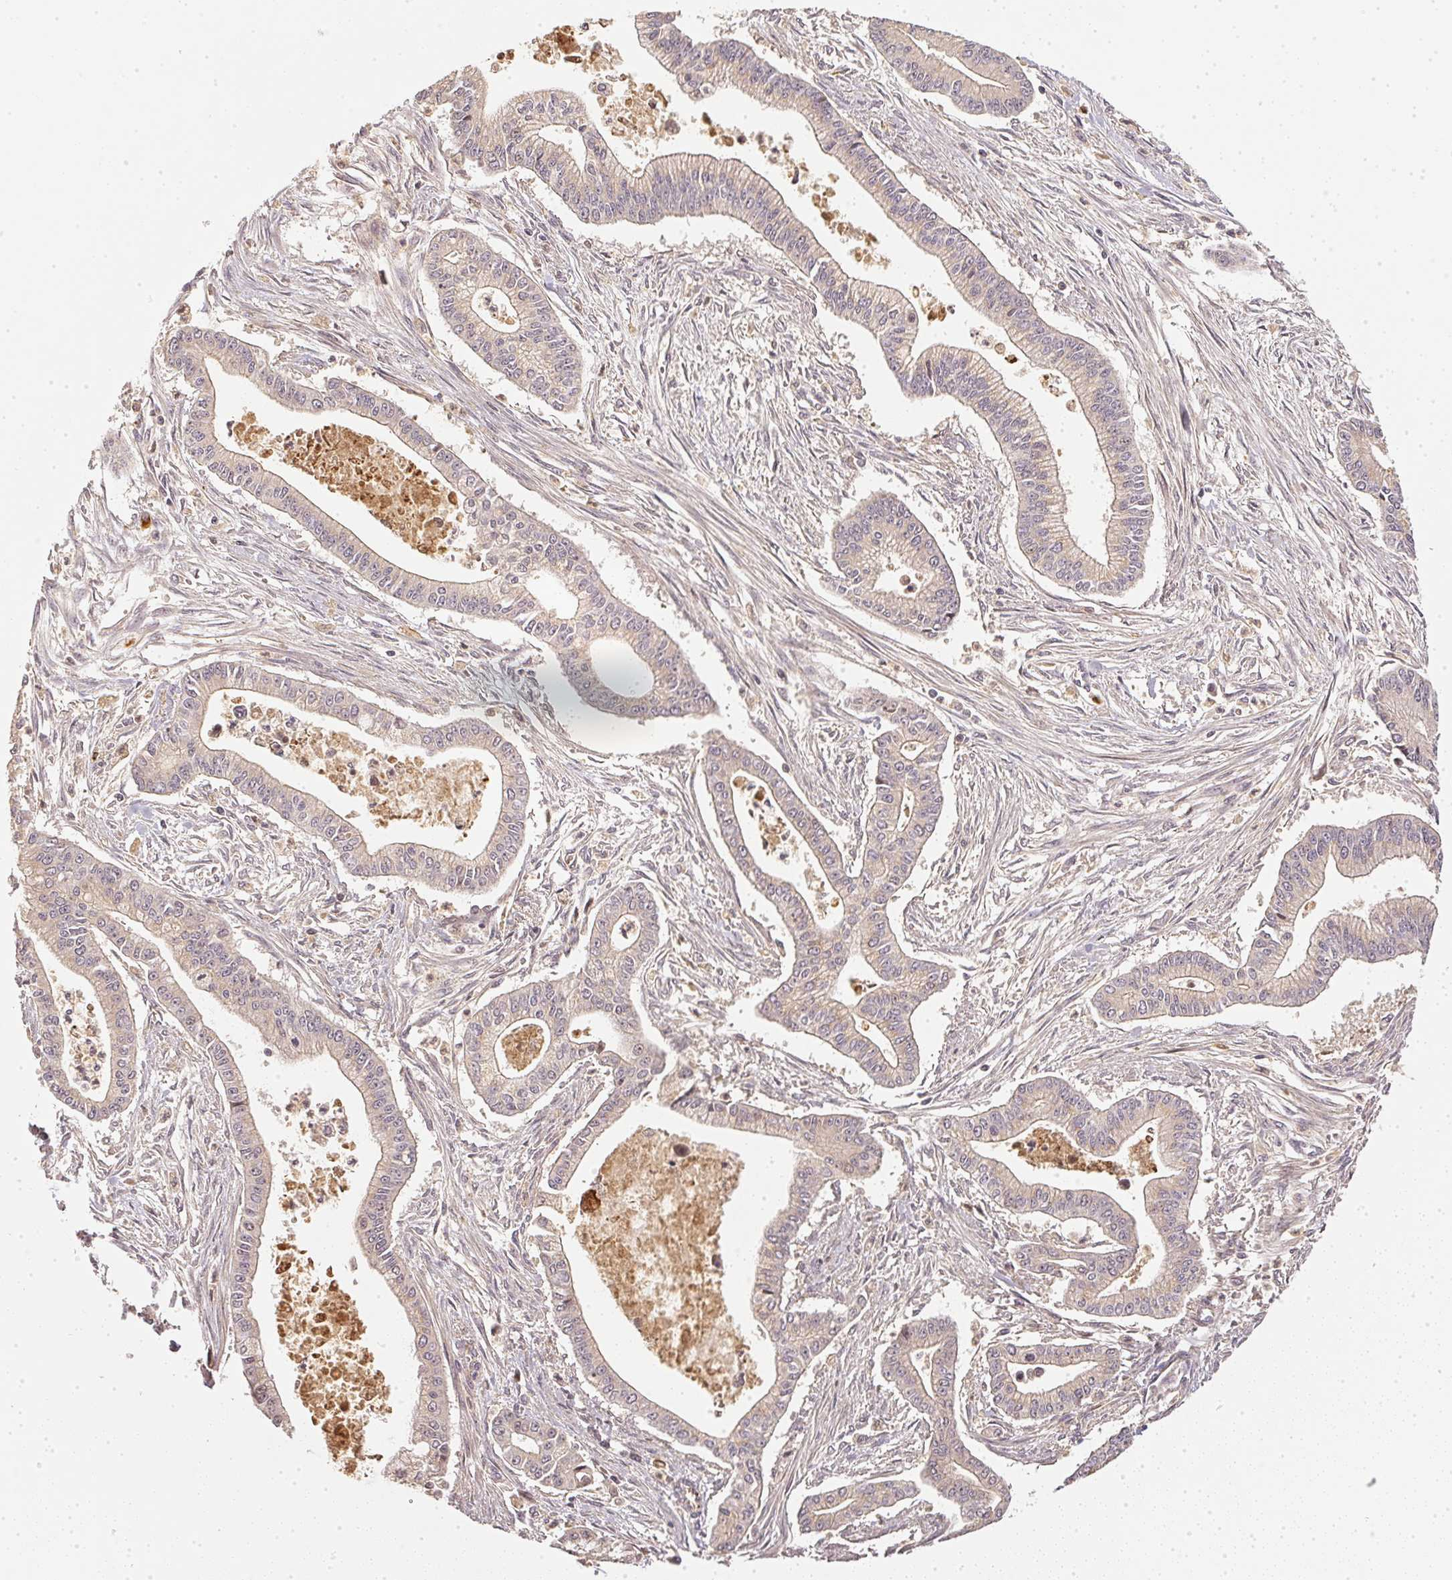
{"staining": {"intensity": "negative", "quantity": "none", "location": "none"}, "tissue": "pancreatic cancer", "cell_type": "Tumor cells", "image_type": "cancer", "snomed": [{"axis": "morphology", "description": "Adenocarcinoma, NOS"}, {"axis": "topography", "description": "Pancreas"}], "caption": "Tumor cells are negative for protein expression in human pancreatic cancer.", "gene": "SERPINE1", "patient": {"sex": "female", "age": 65}}